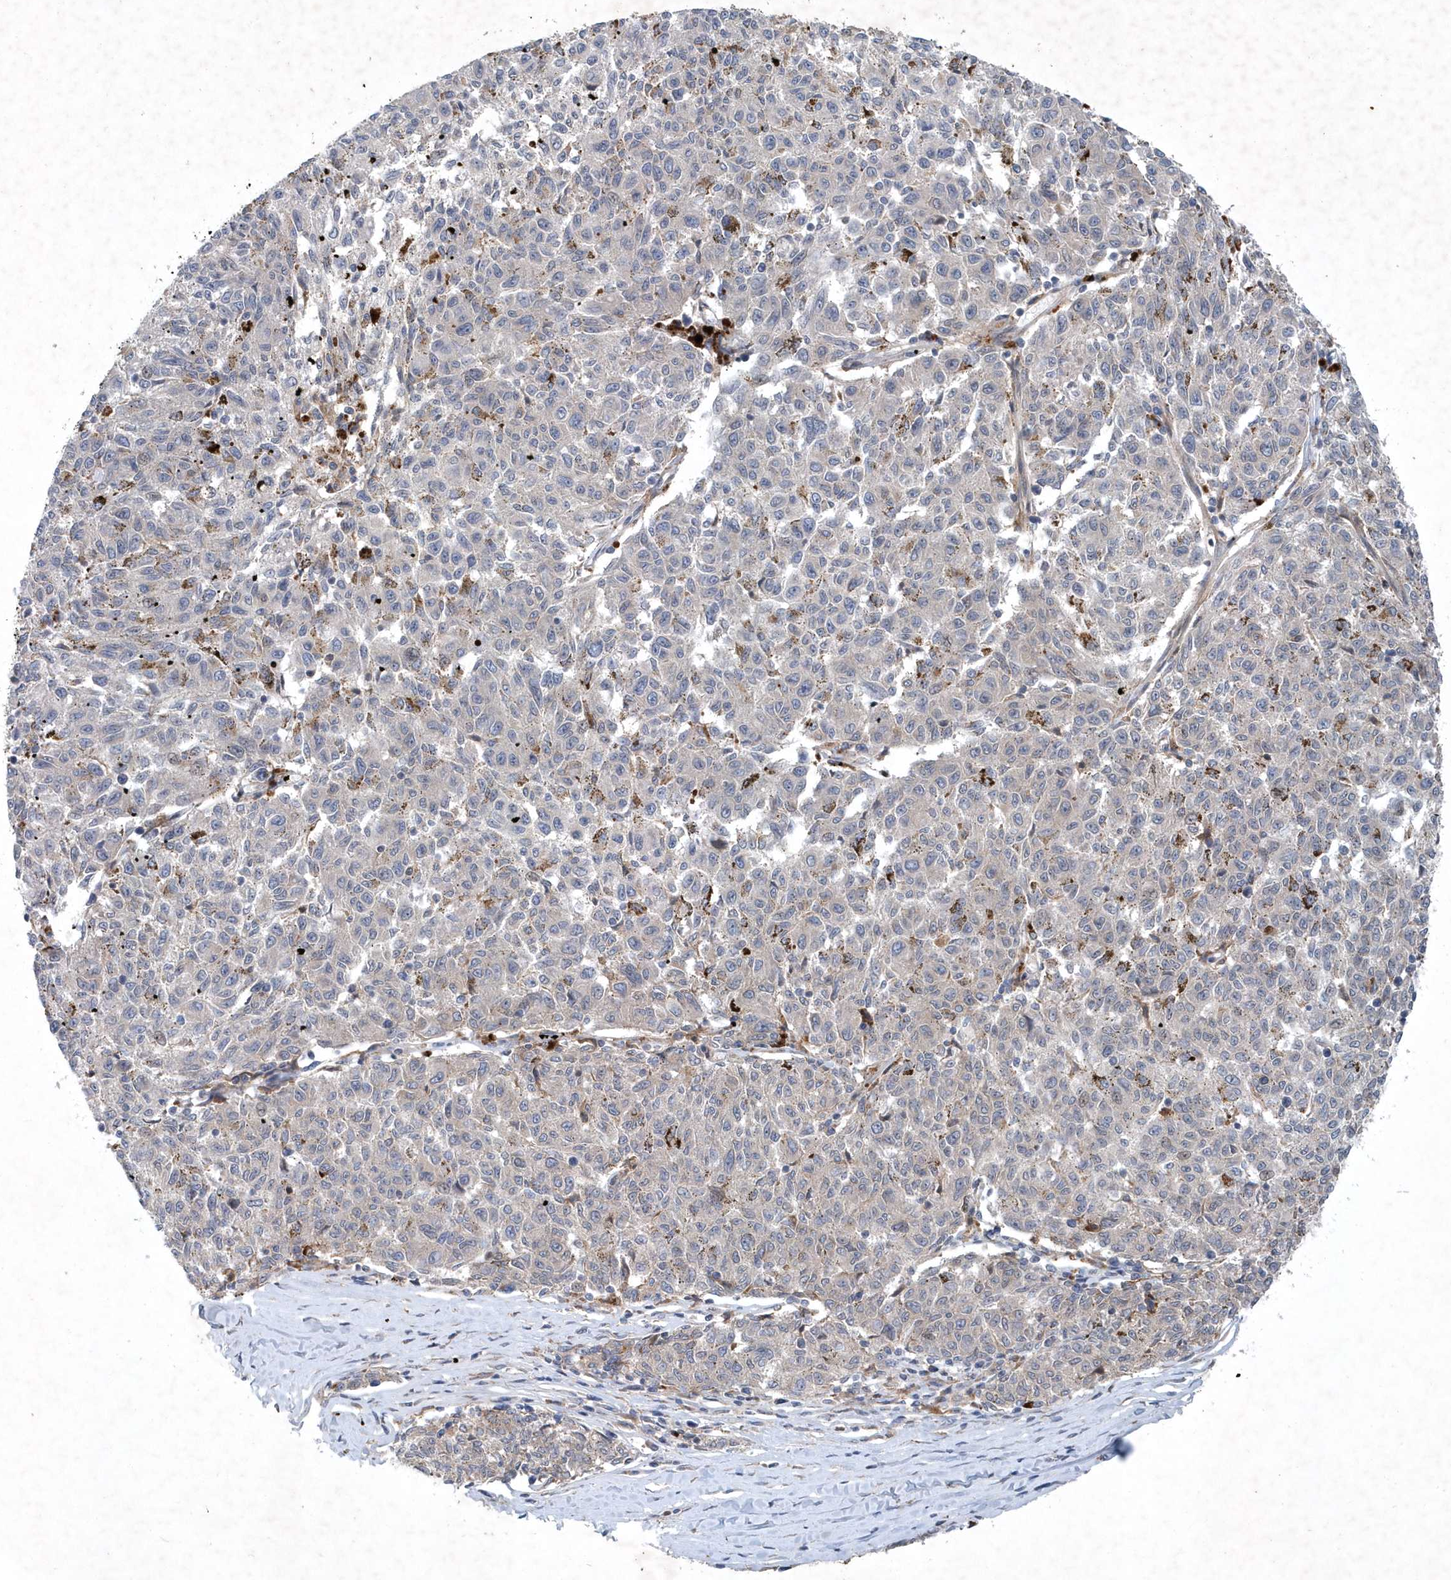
{"staining": {"intensity": "negative", "quantity": "none", "location": "none"}, "tissue": "melanoma", "cell_type": "Tumor cells", "image_type": "cancer", "snomed": [{"axis": "morphology", "description": "Malignant melanoma, NOS"}, {"axis": "topography", "description": "Skin"}], "caption": "There is no significant staining in tumor cells of malignant melanoma. The staining was performed using DAB to visualize the protein expression in brown, while the nuclei were stained in blue with hematoxylin (Magnification: 20x).", "gene": "P2RY10", "patient": {"sex": "female", "age": 72}}